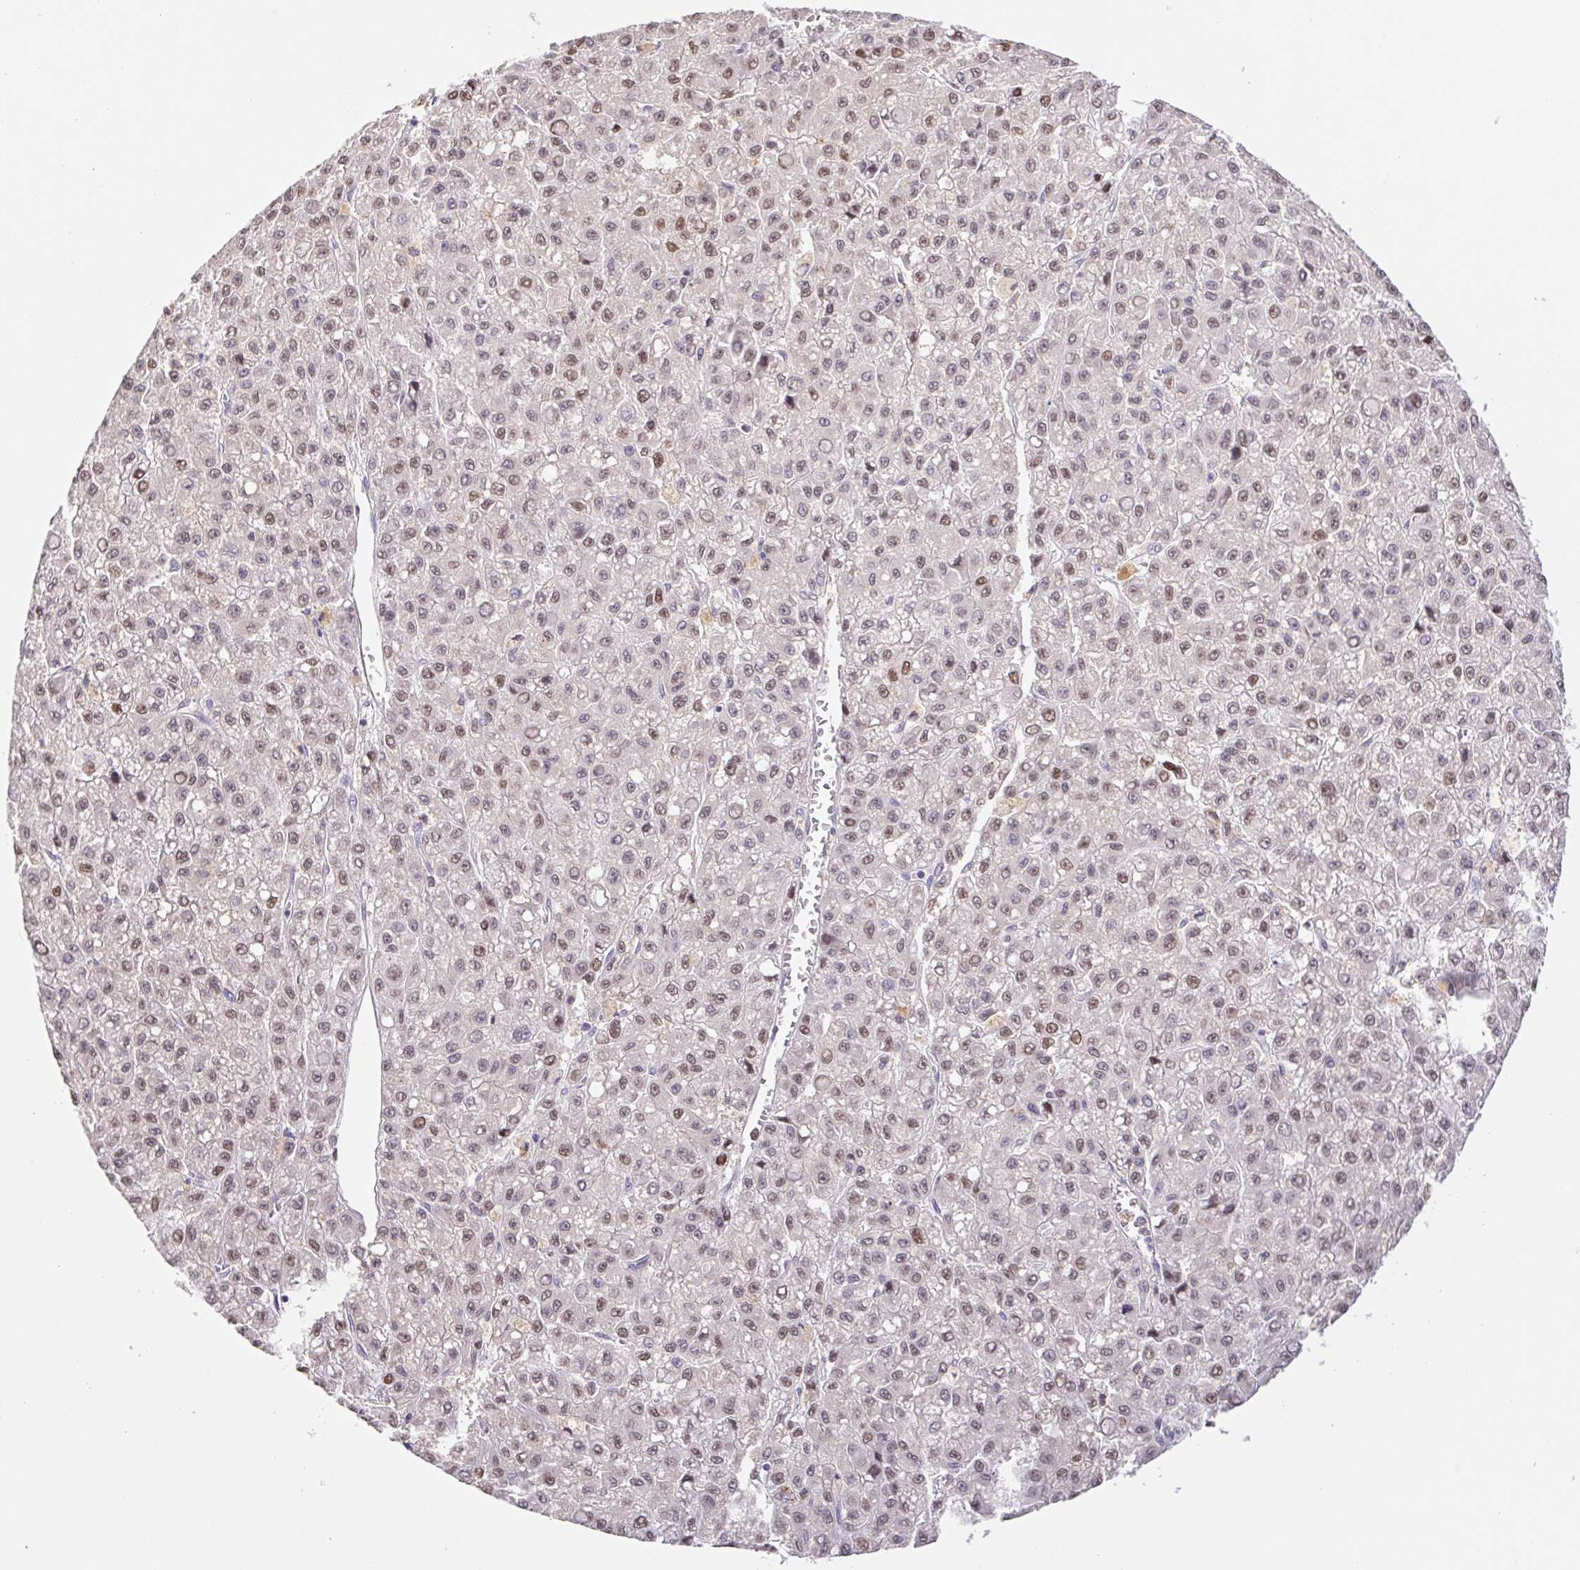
{"staining": {"intensity": "moderate", "quantity": "25%-75%", "location": "nuclear"}, "tissue": "liver cancer", "cell_type": "Tumor cells", "image_type": "cancer", "snomed": [{"axis": "morphology", "description": "Carcinoma, Hepatocellular, NOS"}, {"axis": "topography", "description": "Liver"}], "caption": "Brown immunohistochemical staining in liver cancer (hepatocellular carcinoma) demonstrates moderate nuclear expression in about 25%-75% of tumor cells. (Brightfield microscopy of DAB IHC at high magnification).", "gene": "L3MBTL4", "patient": {"sex": "male", "age": 70}}